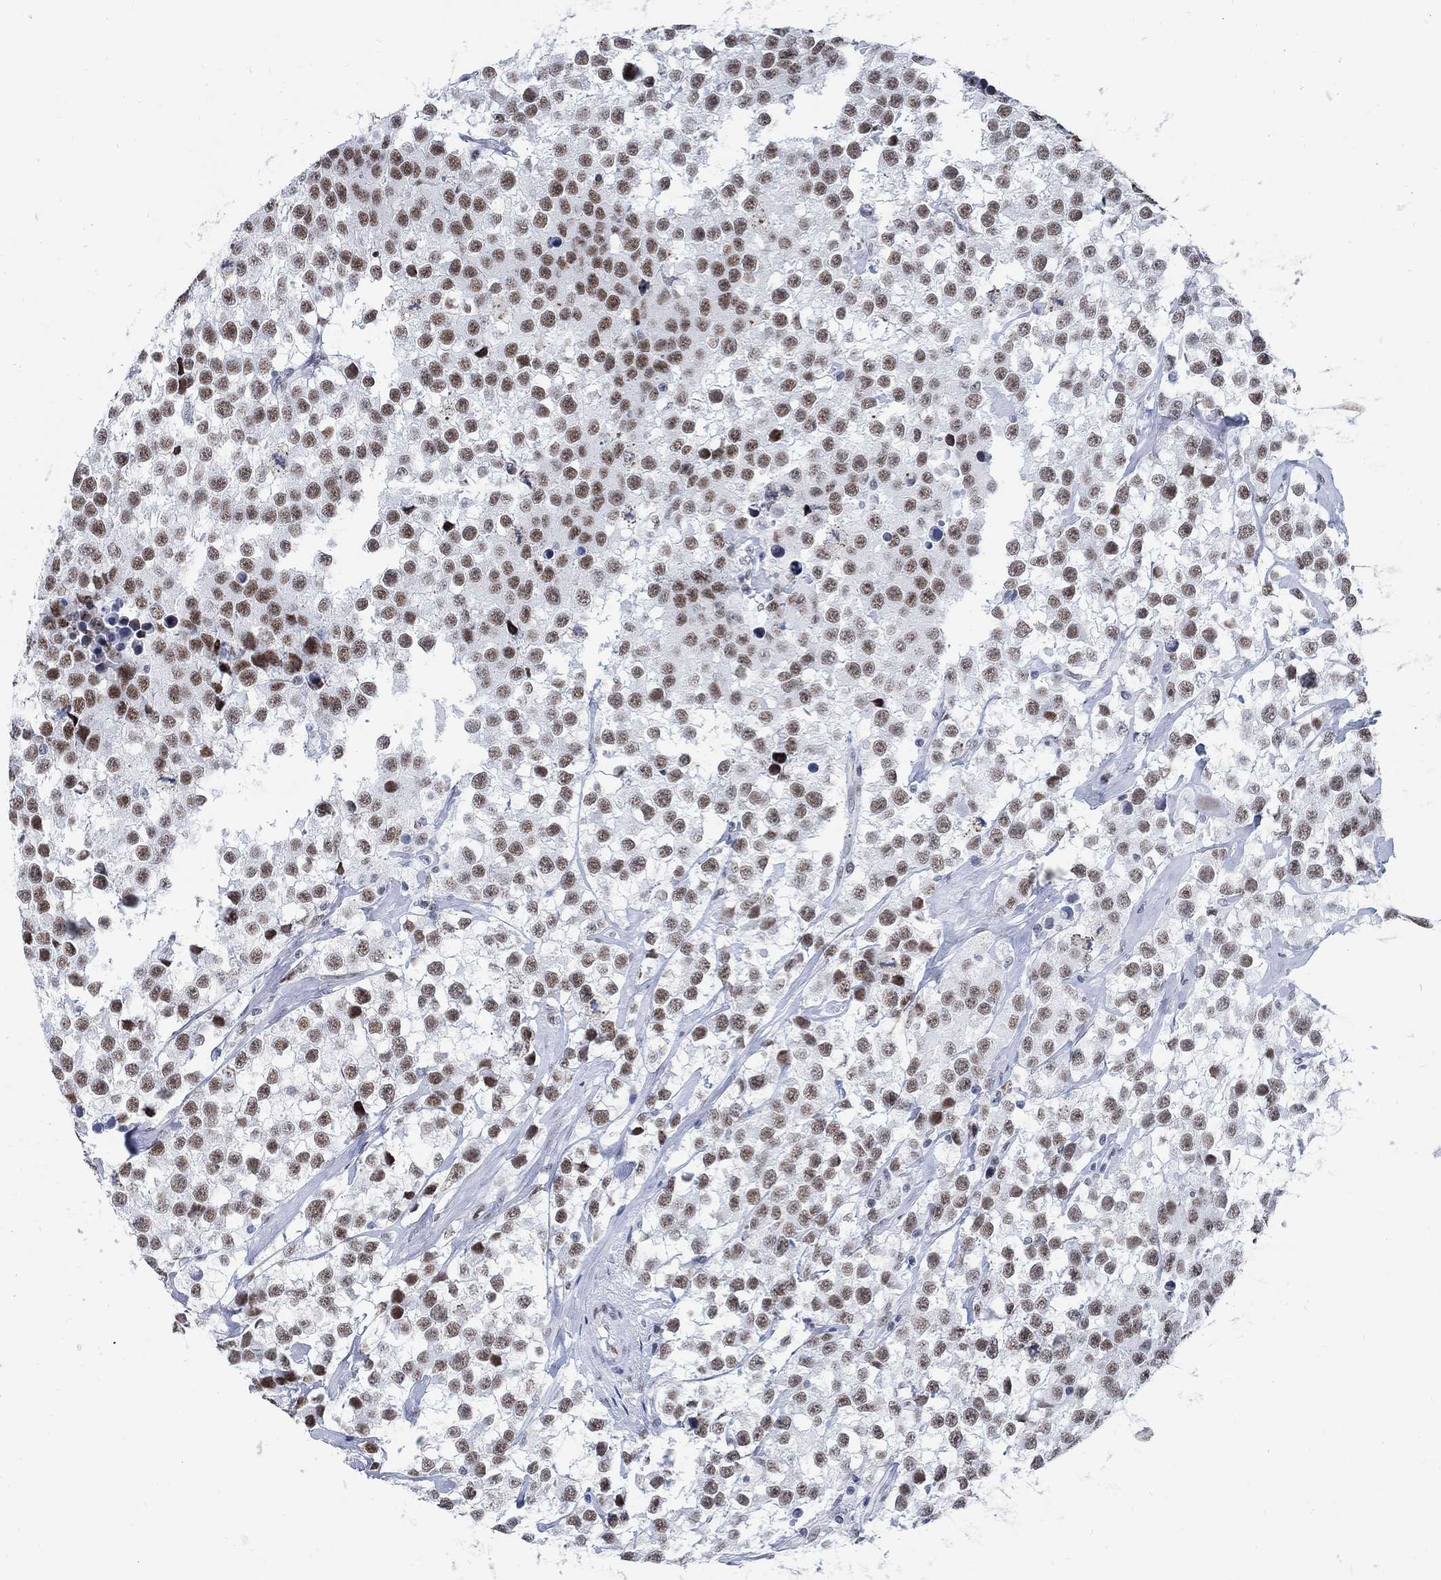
{"staining": {"intensity": "moderate", "quantity": ">75%", "location": "nuclear"}, "tissue": "testis cancer", "cell_type": "Tumor cells", "image_type": "cancer", "snomed": [{"axis": "morphology", "description": "Seminoma, NOS"}, {"axis": "topography", "description": "Testis"}], "caption": "High-power microscopy captured an immunohistochemistry histopathology image of testis cancer (seminoma), revealing moderate nuclear expression in approximately >75% of tumor cells.", "gene": "DLK1", "patient": {"sex": "male", "age": 59}}